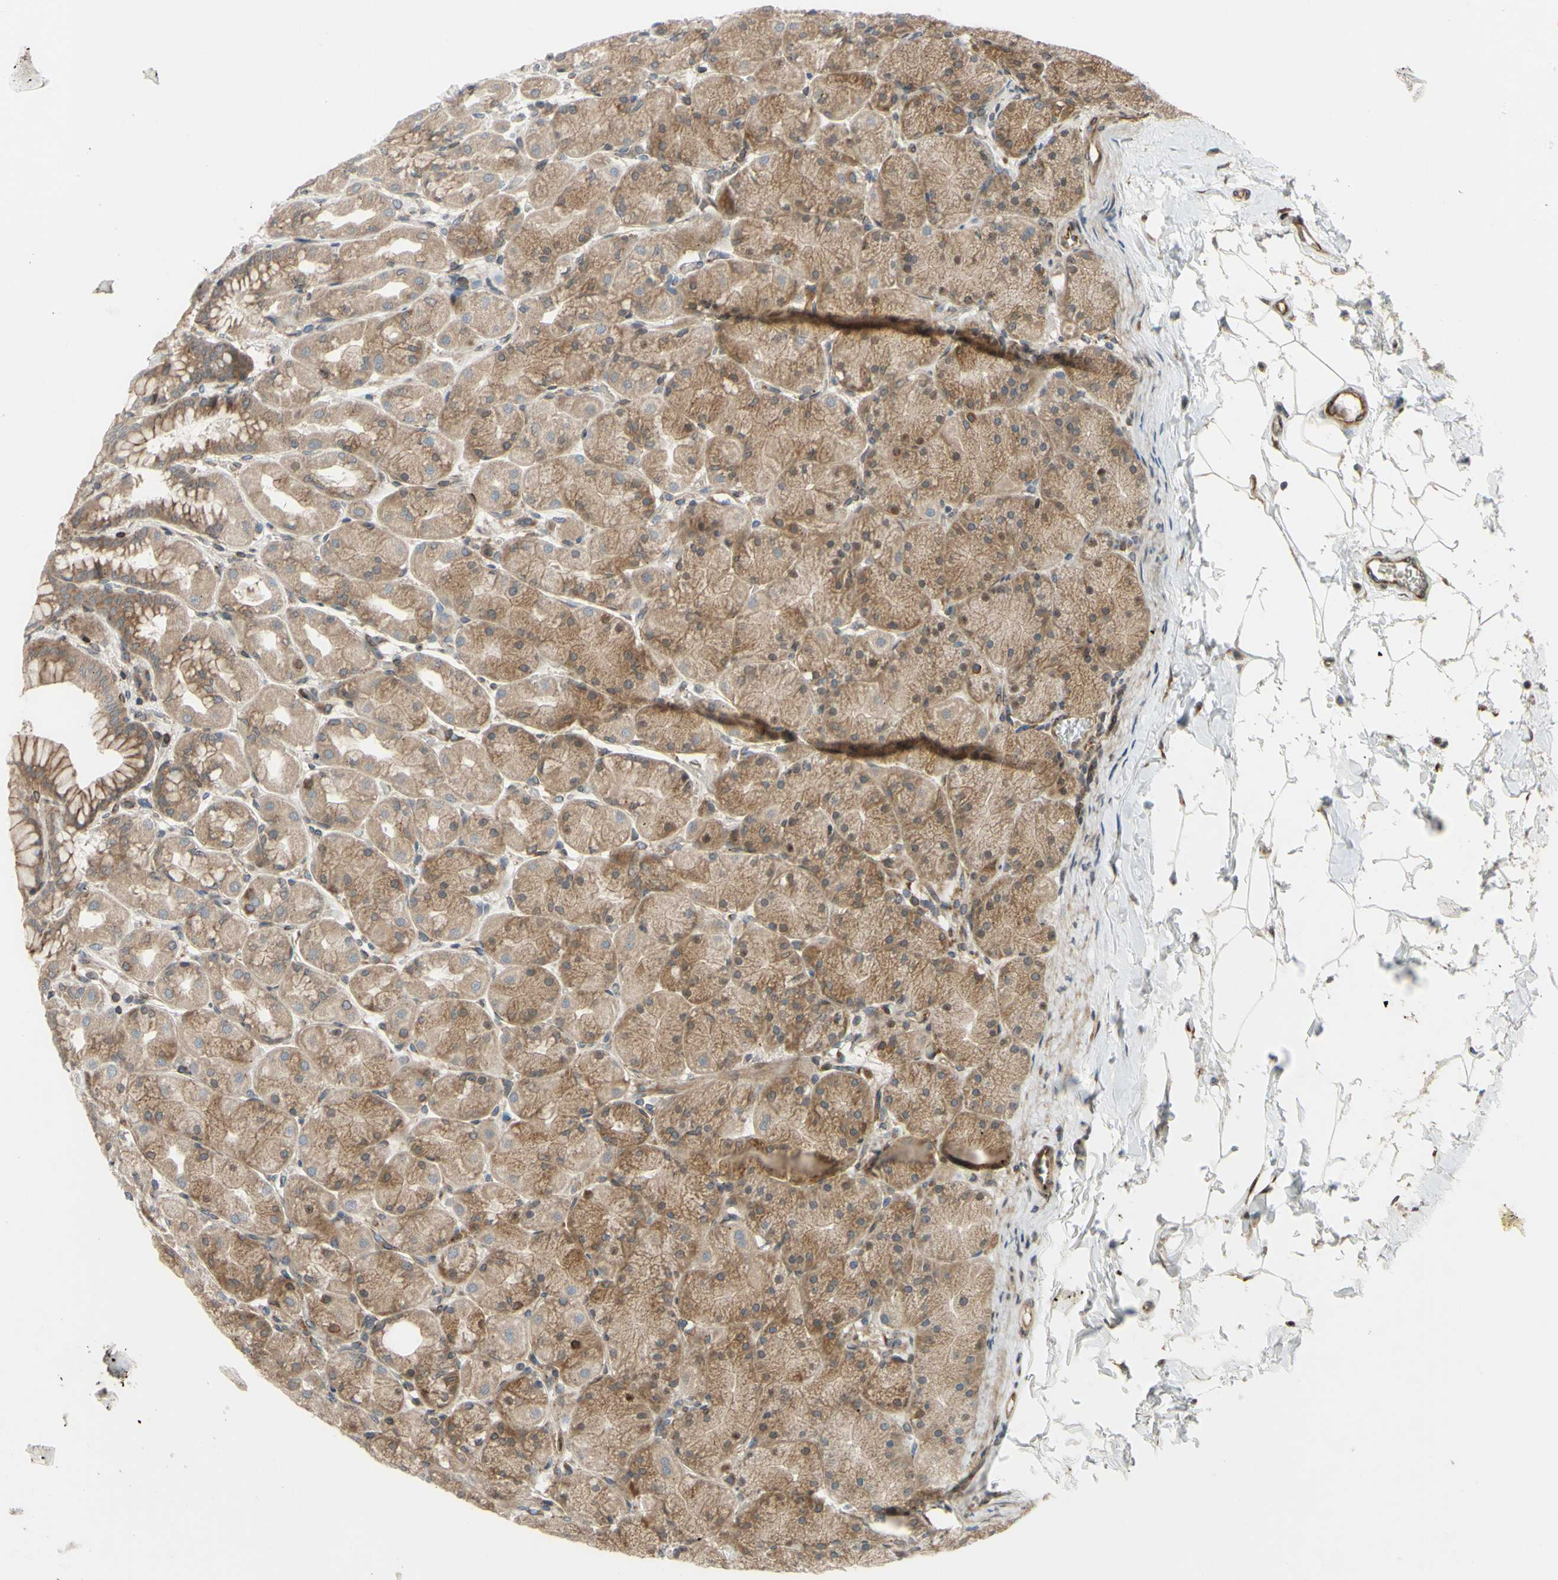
{"staining": {"intensity": "moderate", "quantity": ">75%", "location": "cytoplasmic/membranous"}, "tissue": "stomach", "cell_type": "Glandular cells", "image_type": "normal", "snomed": [{"axis": "morphology", "description": "Normal tissue, NOS"}, {"axis": "topography", "description": "Stomach, upper"}], "caption": "Immunohistochemistry of unremarkable human stomach displays medium levels of moderate cytoplasmic/membranous positivity in approximately >75% of glandular cells.", "gene": "PRAF2", "patient": {"sex": "female", "age": 56}}